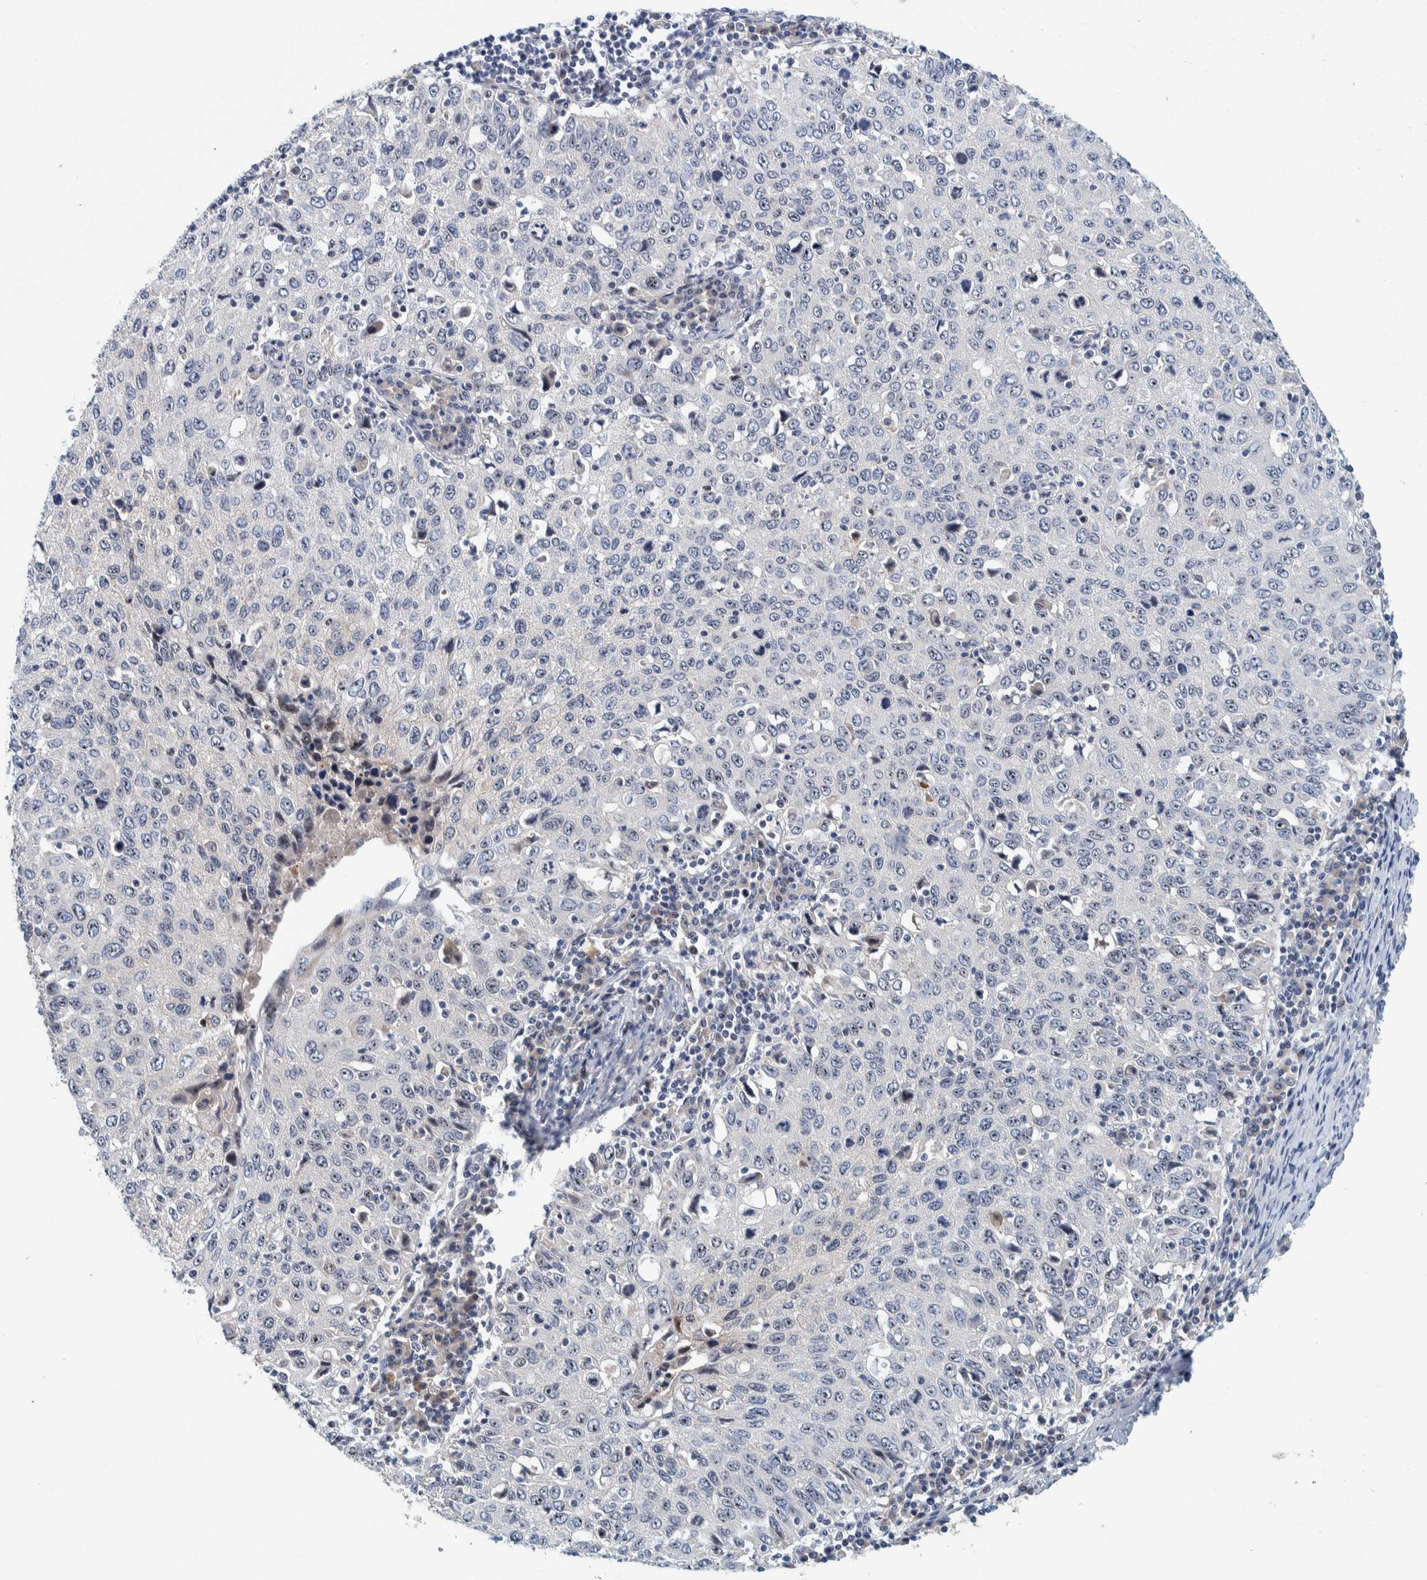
{"staining": {"intensity": "weak", "quantity": "<25%", "location": "nuclear"}, "tissue": "cervical cancer", "cell_type": "Tumor cells", "image_type": "cancer", "snomed": [{"axis": "morphology", "description": "Squamous cell carcinoma, NOS"}, {"axis": "topography", "description": "Cervix"}], "caption": "The photomicrograph reveals no significant staining in tumor cells of squamous cell carcinoma (cervical).", "gene": "NOL11", "patient": {"sex": "female", "age": 53}}